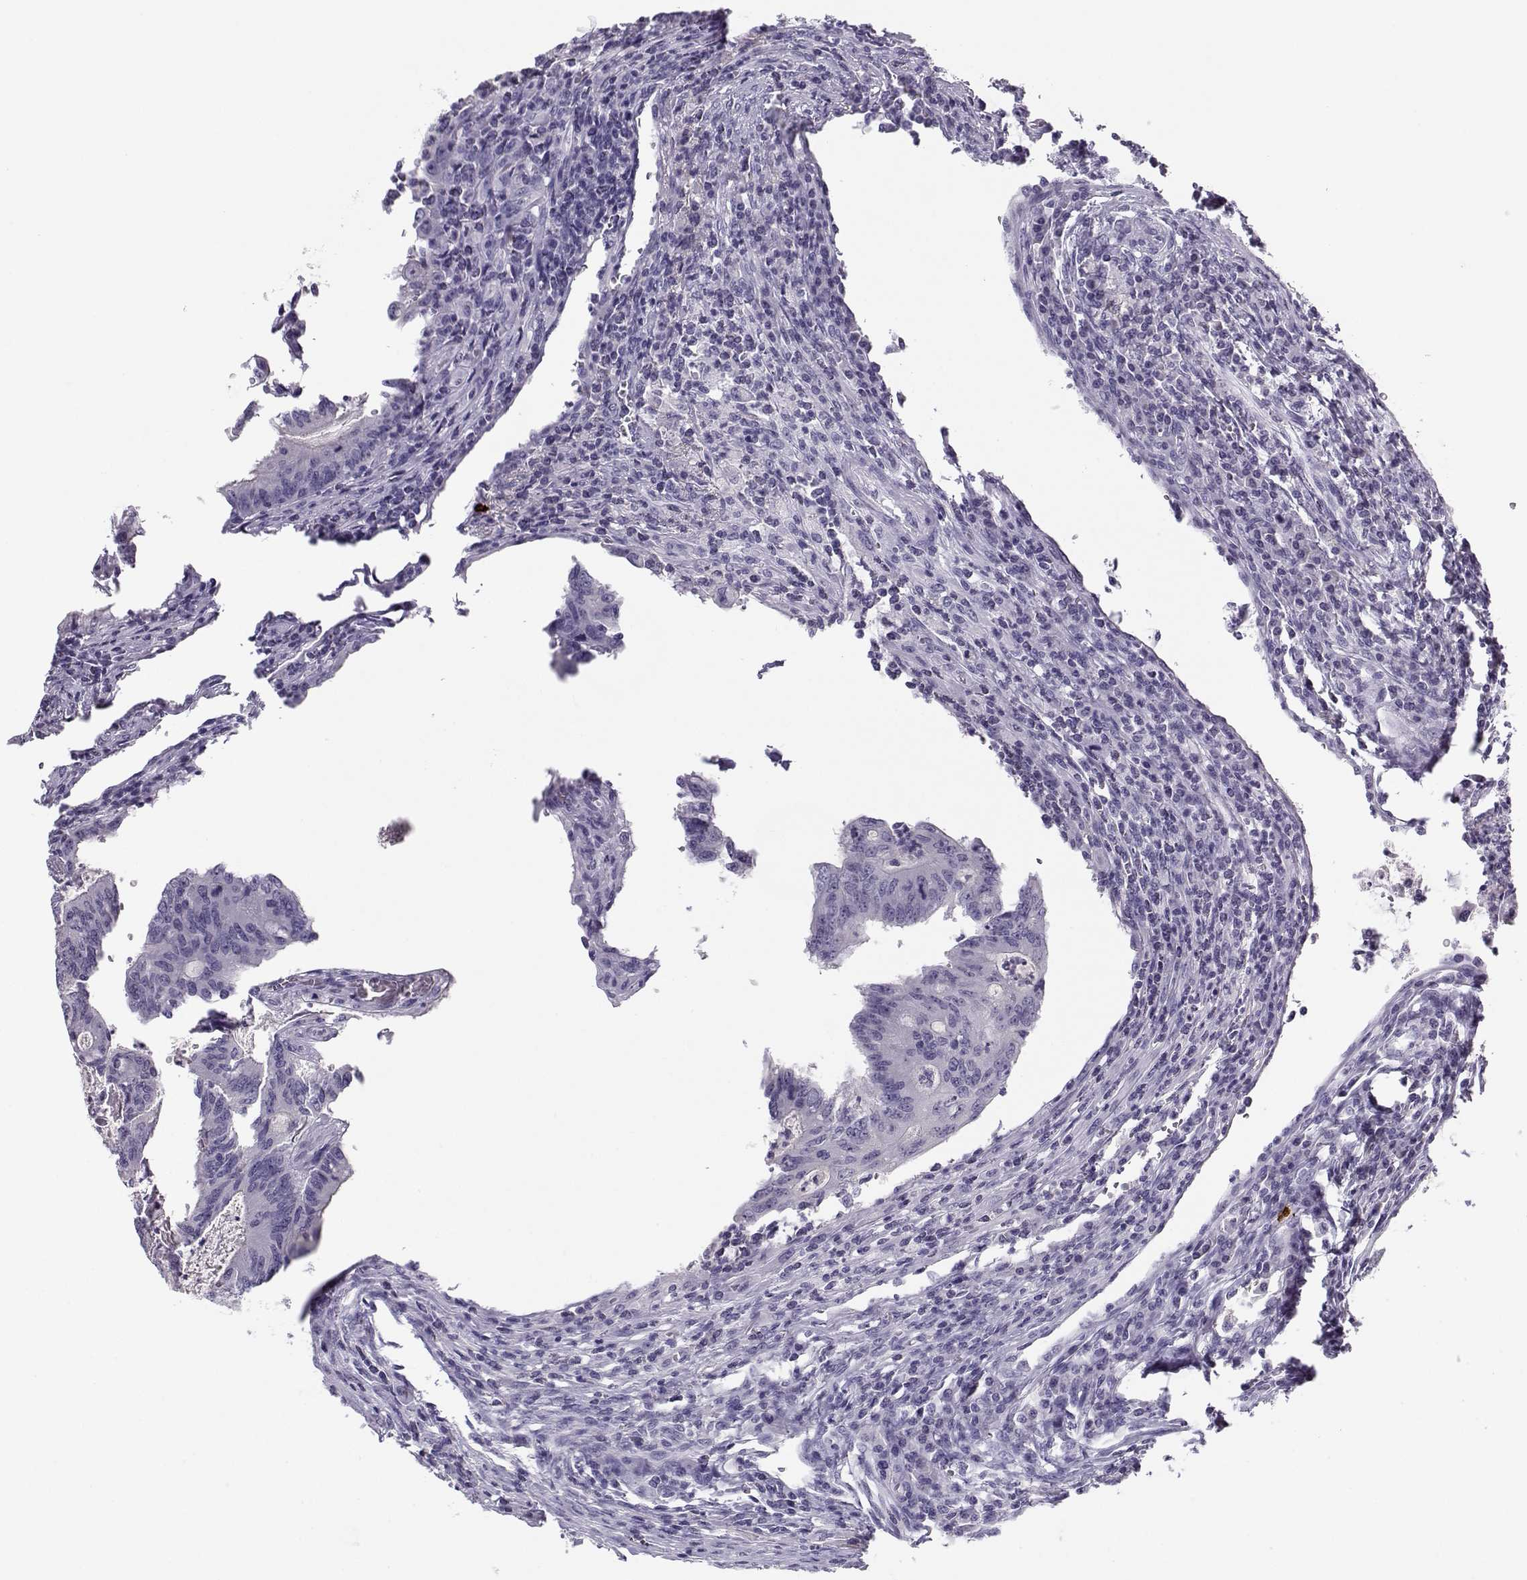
{"staining": {"intensity": "negative", "quantity": "none", "location": "none"}, "tissue": "colorectal cancer", "cell_type": "Tumor cells", "image_type": "cancer", "snomed": [{"axis": "morphology", "description": "Adenocarcinoma, NOS"}, {"axis": "topography", "description": "Colon"}], "caption": "Immunohistochemical staining of human colorectal adenocarcinoma displays no significant expression in tumor cells.", "gene": "CFAP77", "patient": {"sex": "female", "age": 70}}